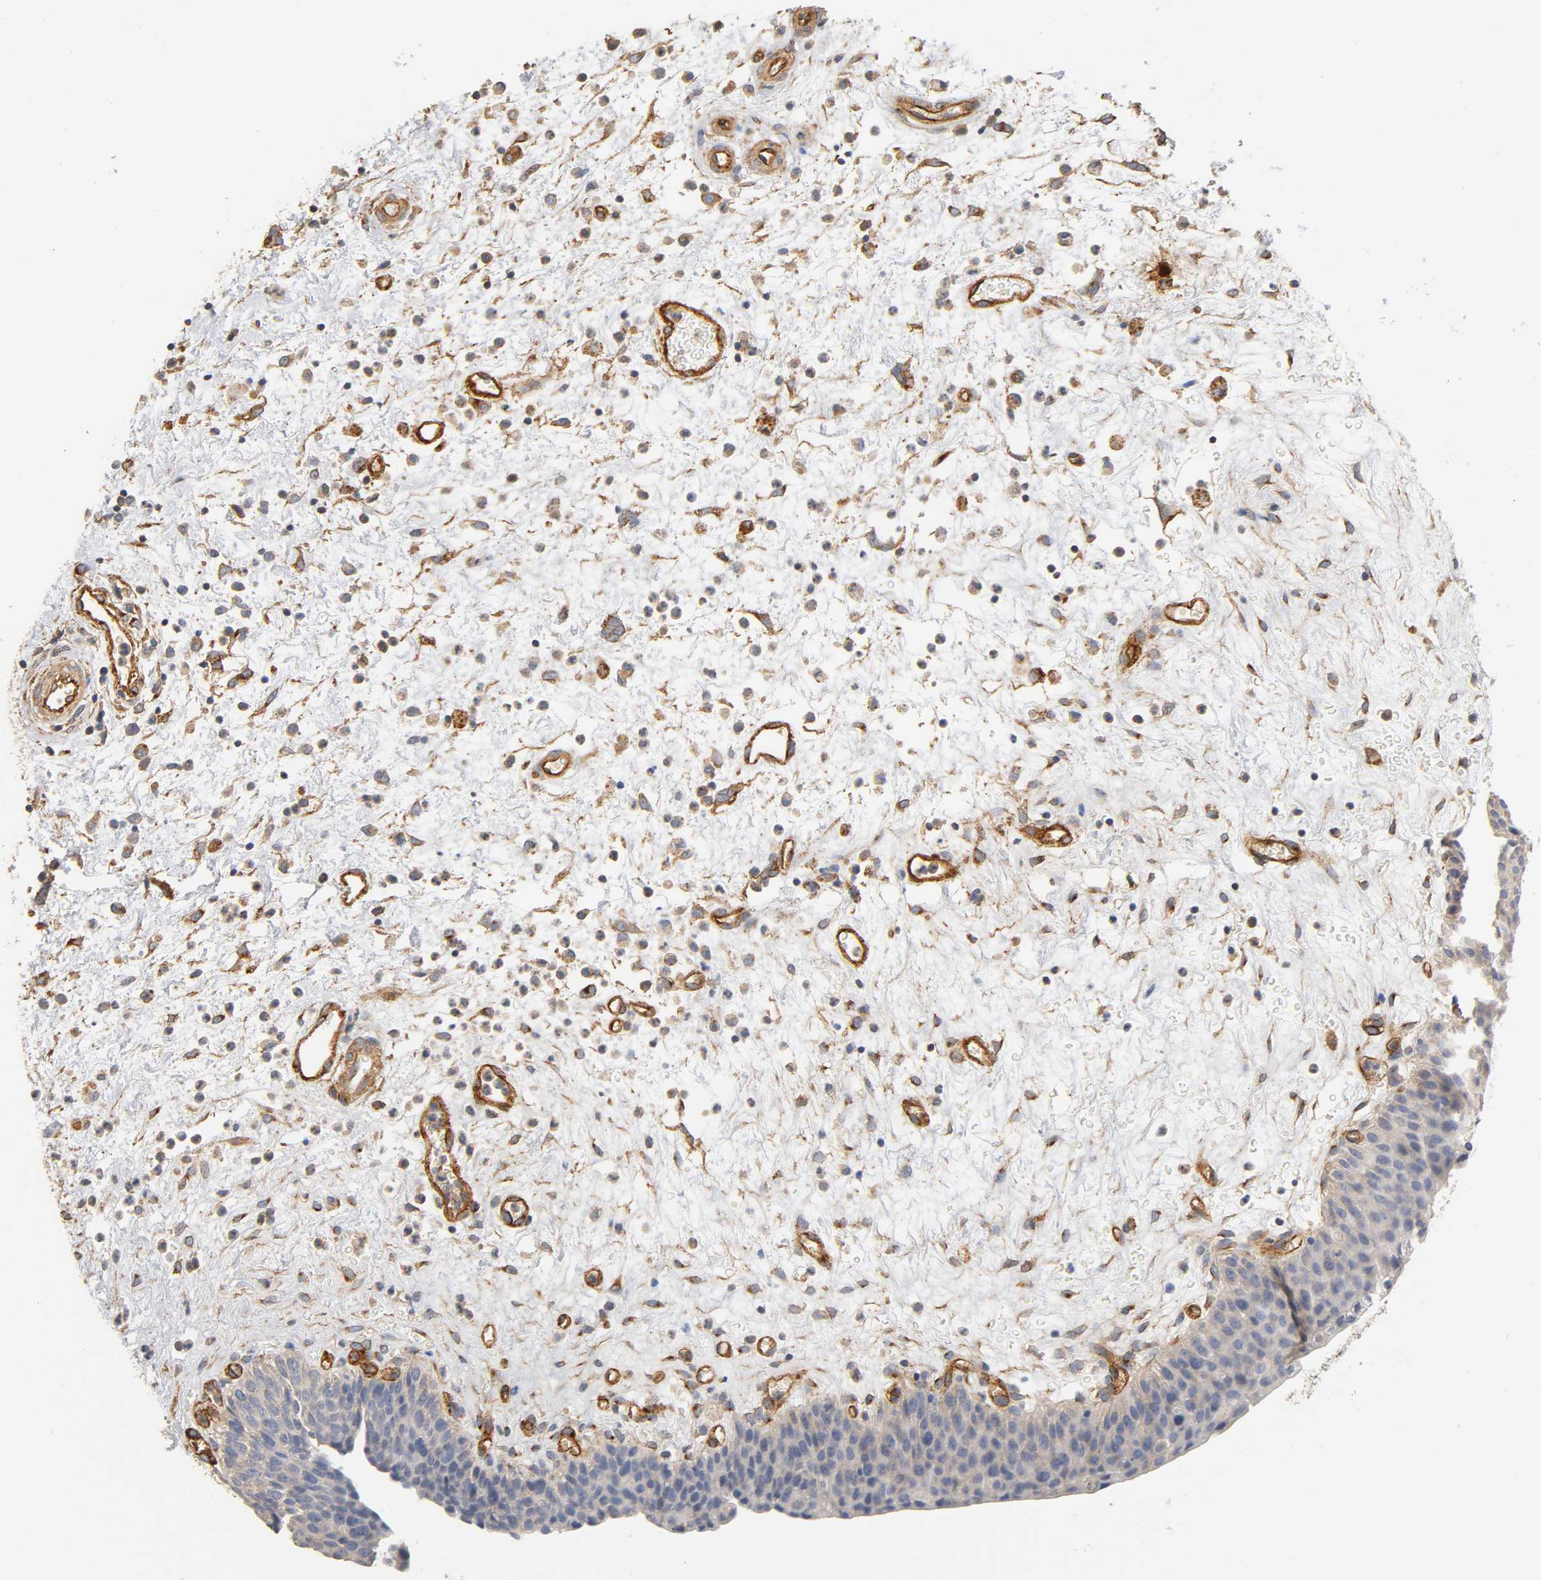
{"staining": {"intensity": "negative", "quantity": "none", "location": "none"}, "tissue": "urinary bladder", "cell_type": "Urothelial cells", "image_type": "normal", "snomed": [{"axis": "morphology", "description": "Normal tissue, NOS"}, {"axis": "morphology", "description": "Dysplasia, NOS"}, {"axis": "topography", "description": "Urinary bladder"}], "caption": "Photomicrograph shows no protein expression in urothelial cells of benign urinary bladder. (DAB immunohistochemistry (IHC), high magnification).", "gene": "IFITM2", "patient": {"sex": "male", "age": 35}}